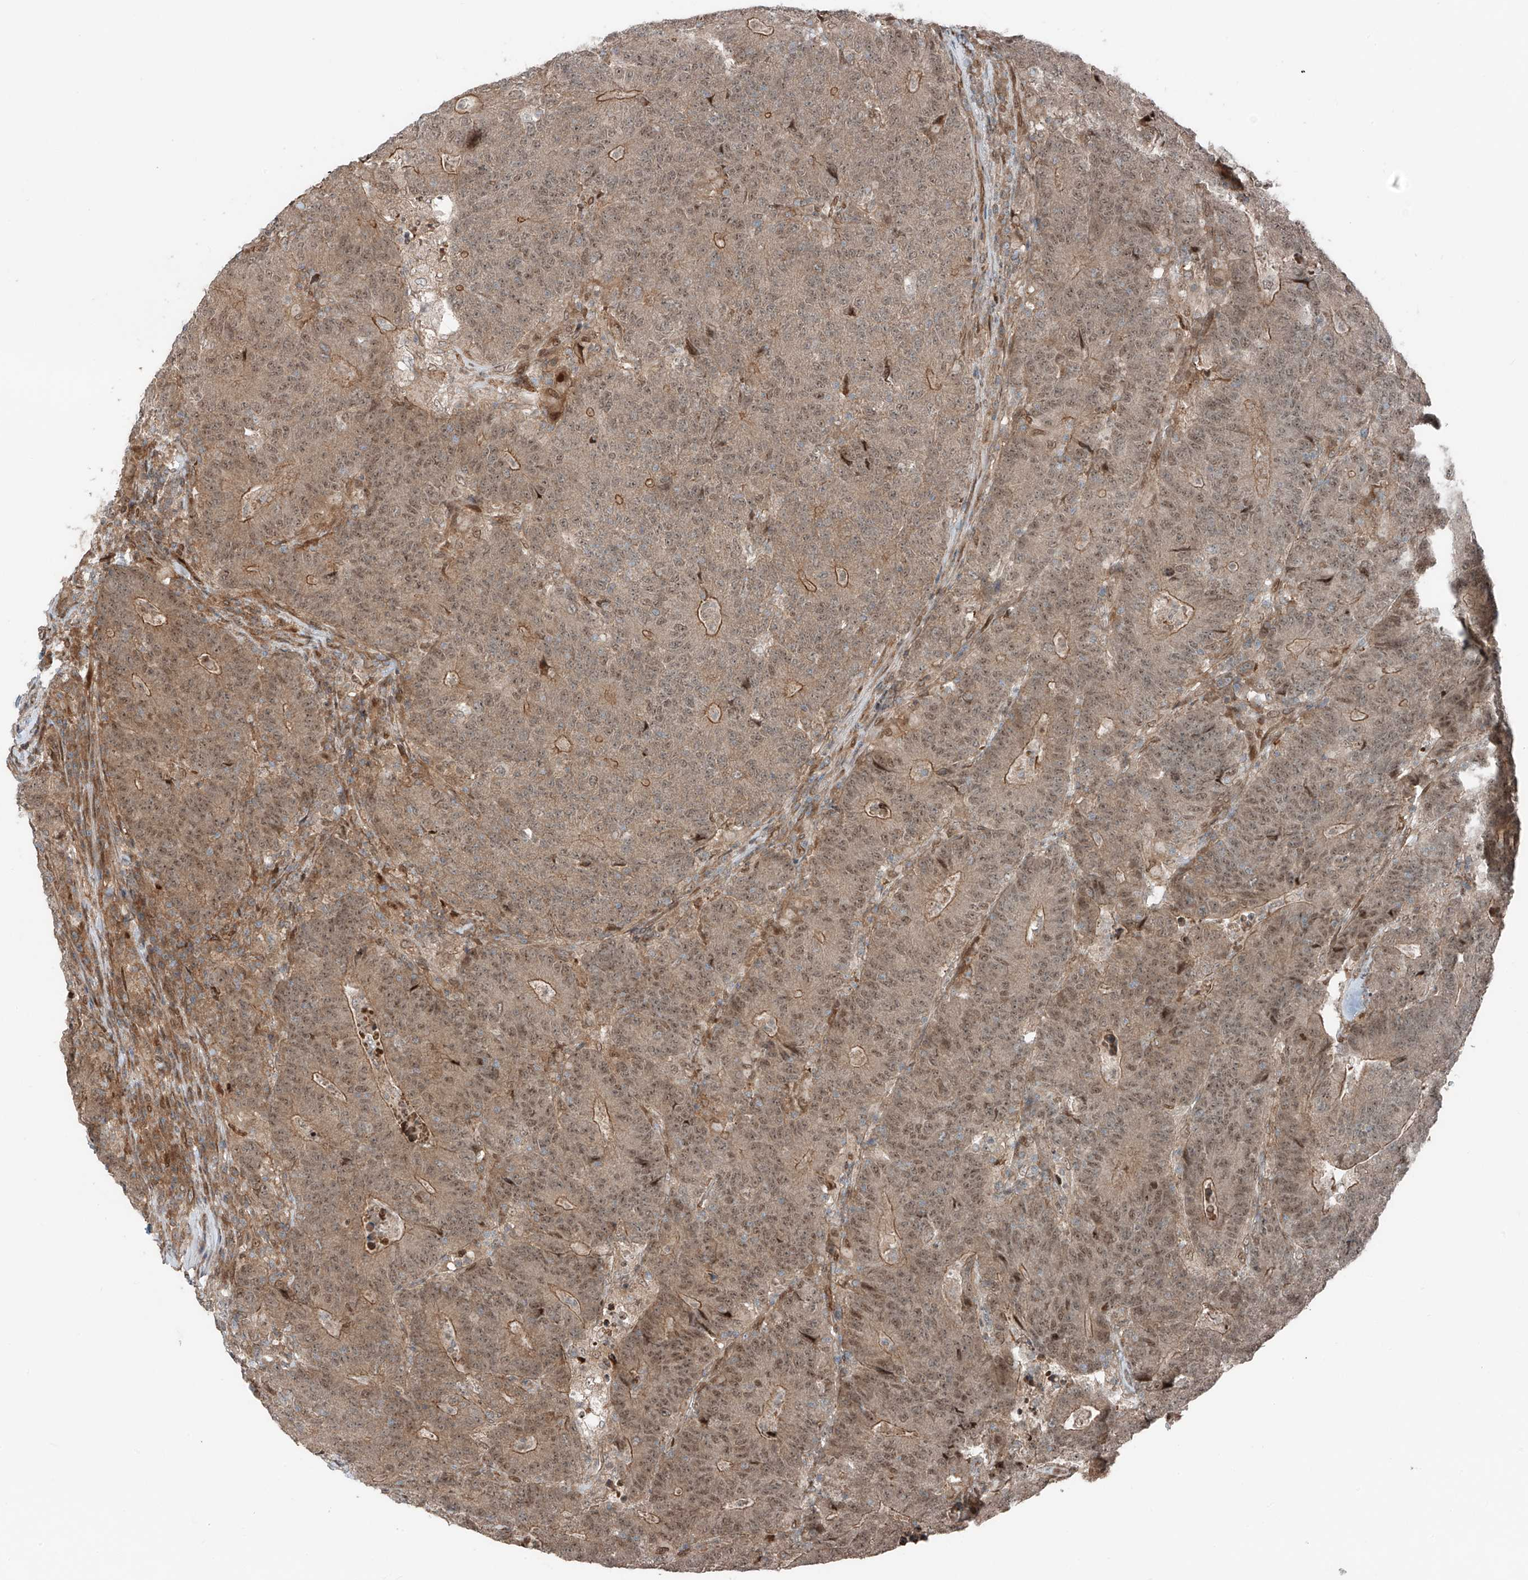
{"staining": {"intensity": "moderate", "quantity": ">75%", "location": "cytoplasmic/membranous,nuclear"}, "tissue": "colorectal cancer", "cell_type": "Tumor cells", "image_type": "cancer", "snomed": [{"axis": "morphology", "description": "Normal tissue, NOS"}, {"axis": "morphology", "description": "Adenocarcinoma, NOS"}, {"axis": "topography", "description": "Colon"}], "caption": "Protein expression analysis of colorectal cancer exhibits moderate cytoplasmic/membranous and nuclear staining in approximately >75% of tumor cells. Immunohistochemistry stains the protein of interest in brown and the nuclei are stained blue.", "gene": "CEP162", "patient": {"sex": "female", "age": 75}}